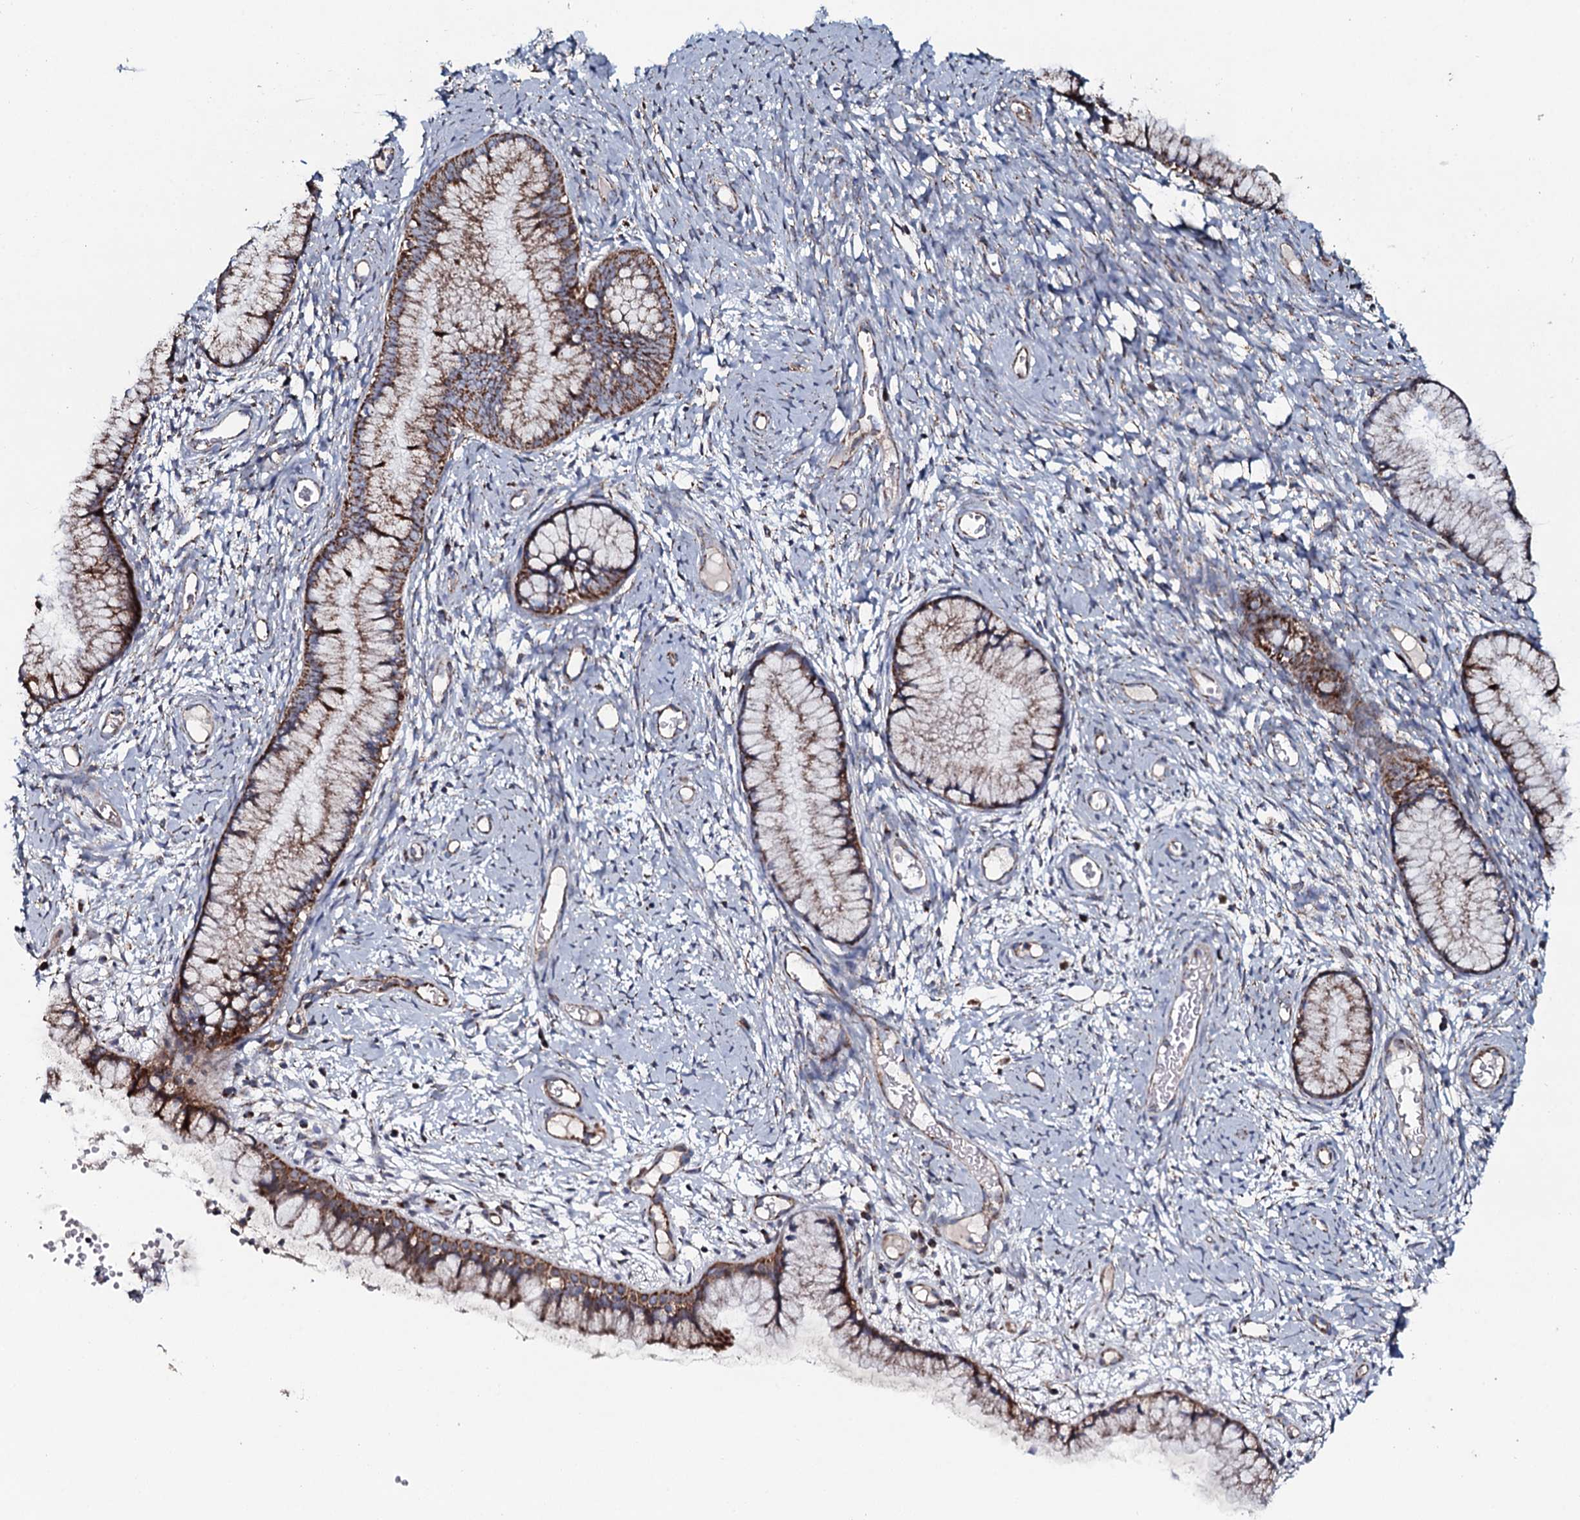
{"staining": {"intensity": "moderate", "quantity": ">75%", "location": "cytoplasmic/membranous"}, "tissue": "cervix", "cell_type": "Glandular cells", "image_type": "normal", "snomed": [{"axis": "morphology", "description": "Normal tissue, NOS"}, {"axis": "topography", "description": "Cervix"}], "caption": "This photomicrograph exhibits IHC staining of benign human cervix, with medium moderate cytoplasmic/membranous expression in approximately >75% of glandular cells.", "gene": "EVC2", "patient": {"sex": "female", "age": 42}}